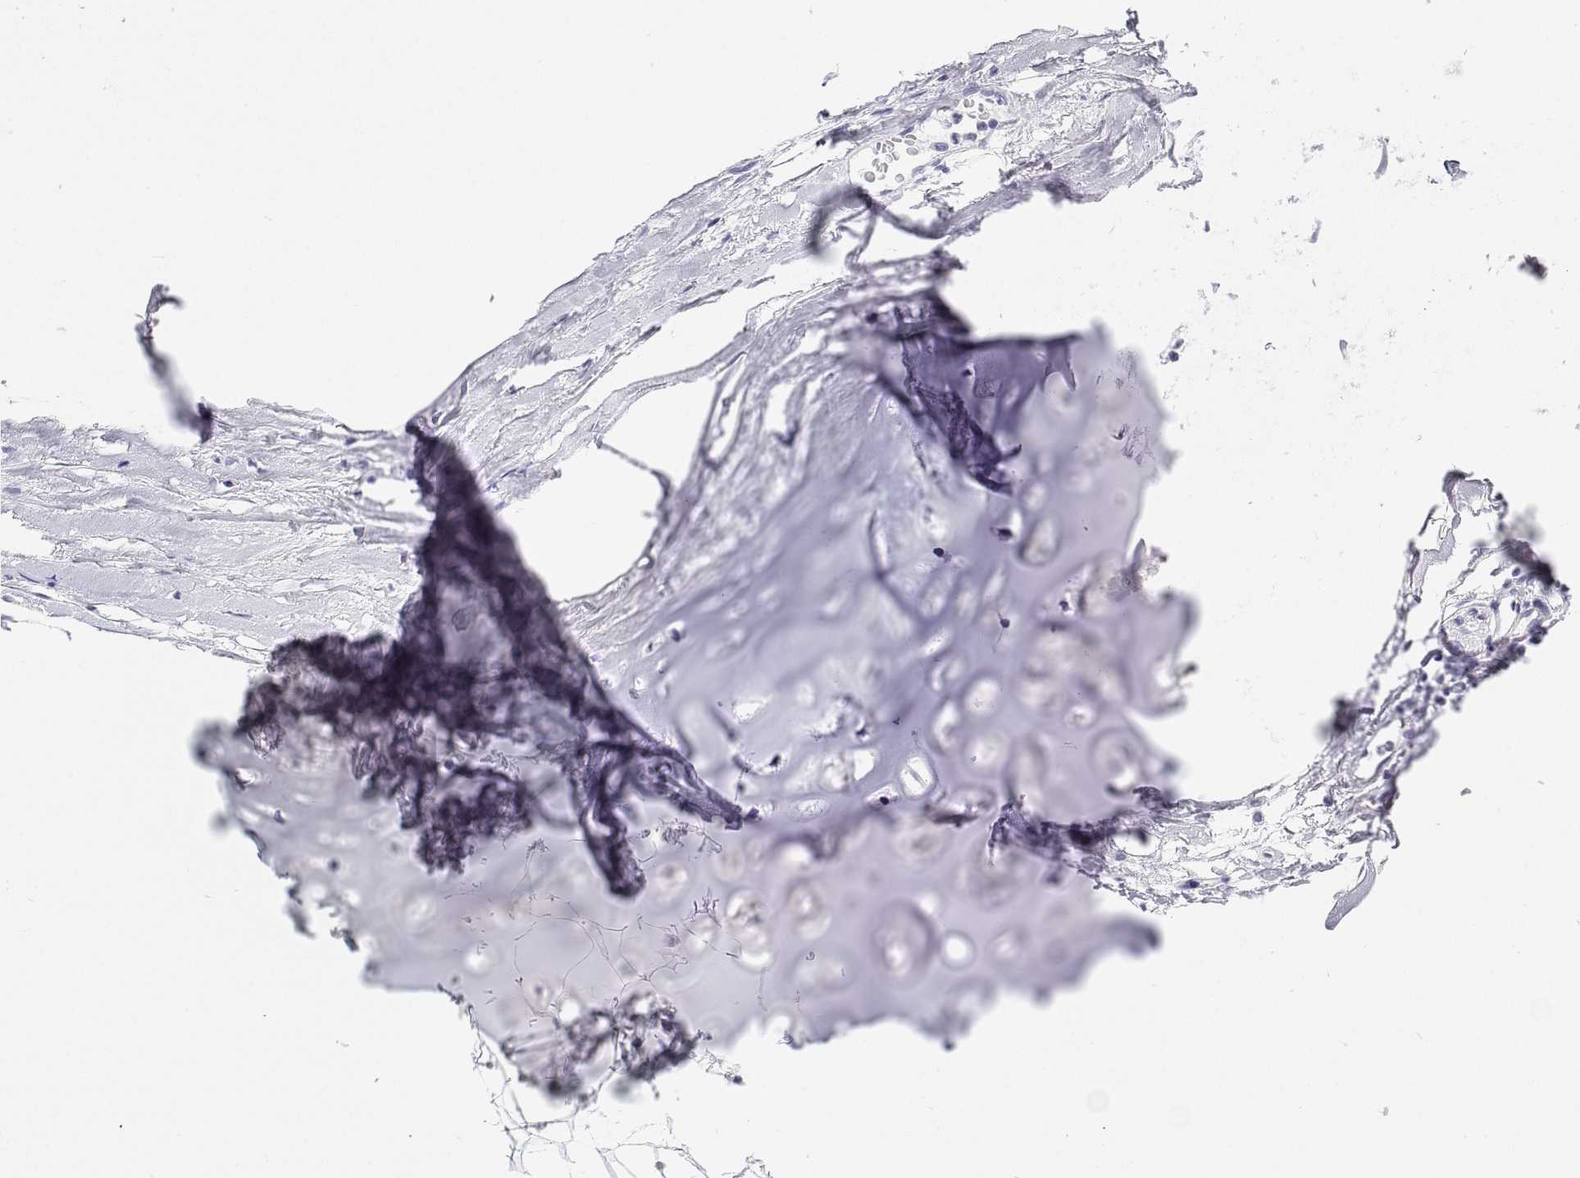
{"staining": {"intensity": "negative", "quantity": "none", "location": "none"}, "tissue": "adipose tissue", "cell_type": "Adipocytes", "image_type": "normal", "snomed": [{"axis": "morphology", "description": "Normal tissue, NOS"}, {"axis": "topography", "description": "Anal"}, {"axis": "topography", "description": "Peripheral nerve tissue"}], "caption": "This is a histopathology image of immunohistochemistry (IHC) staining of normal adipose tissue, which shows no expression in adipocytes. Brightfield microscopy of immunohistochemistry stained with DAB (3,3'-diaminobenzidine) (brown) and hematoxylin (blue), captured at high magnification.", "gene": "BHMT", "patient": {"sex": "male", "age": 78}}